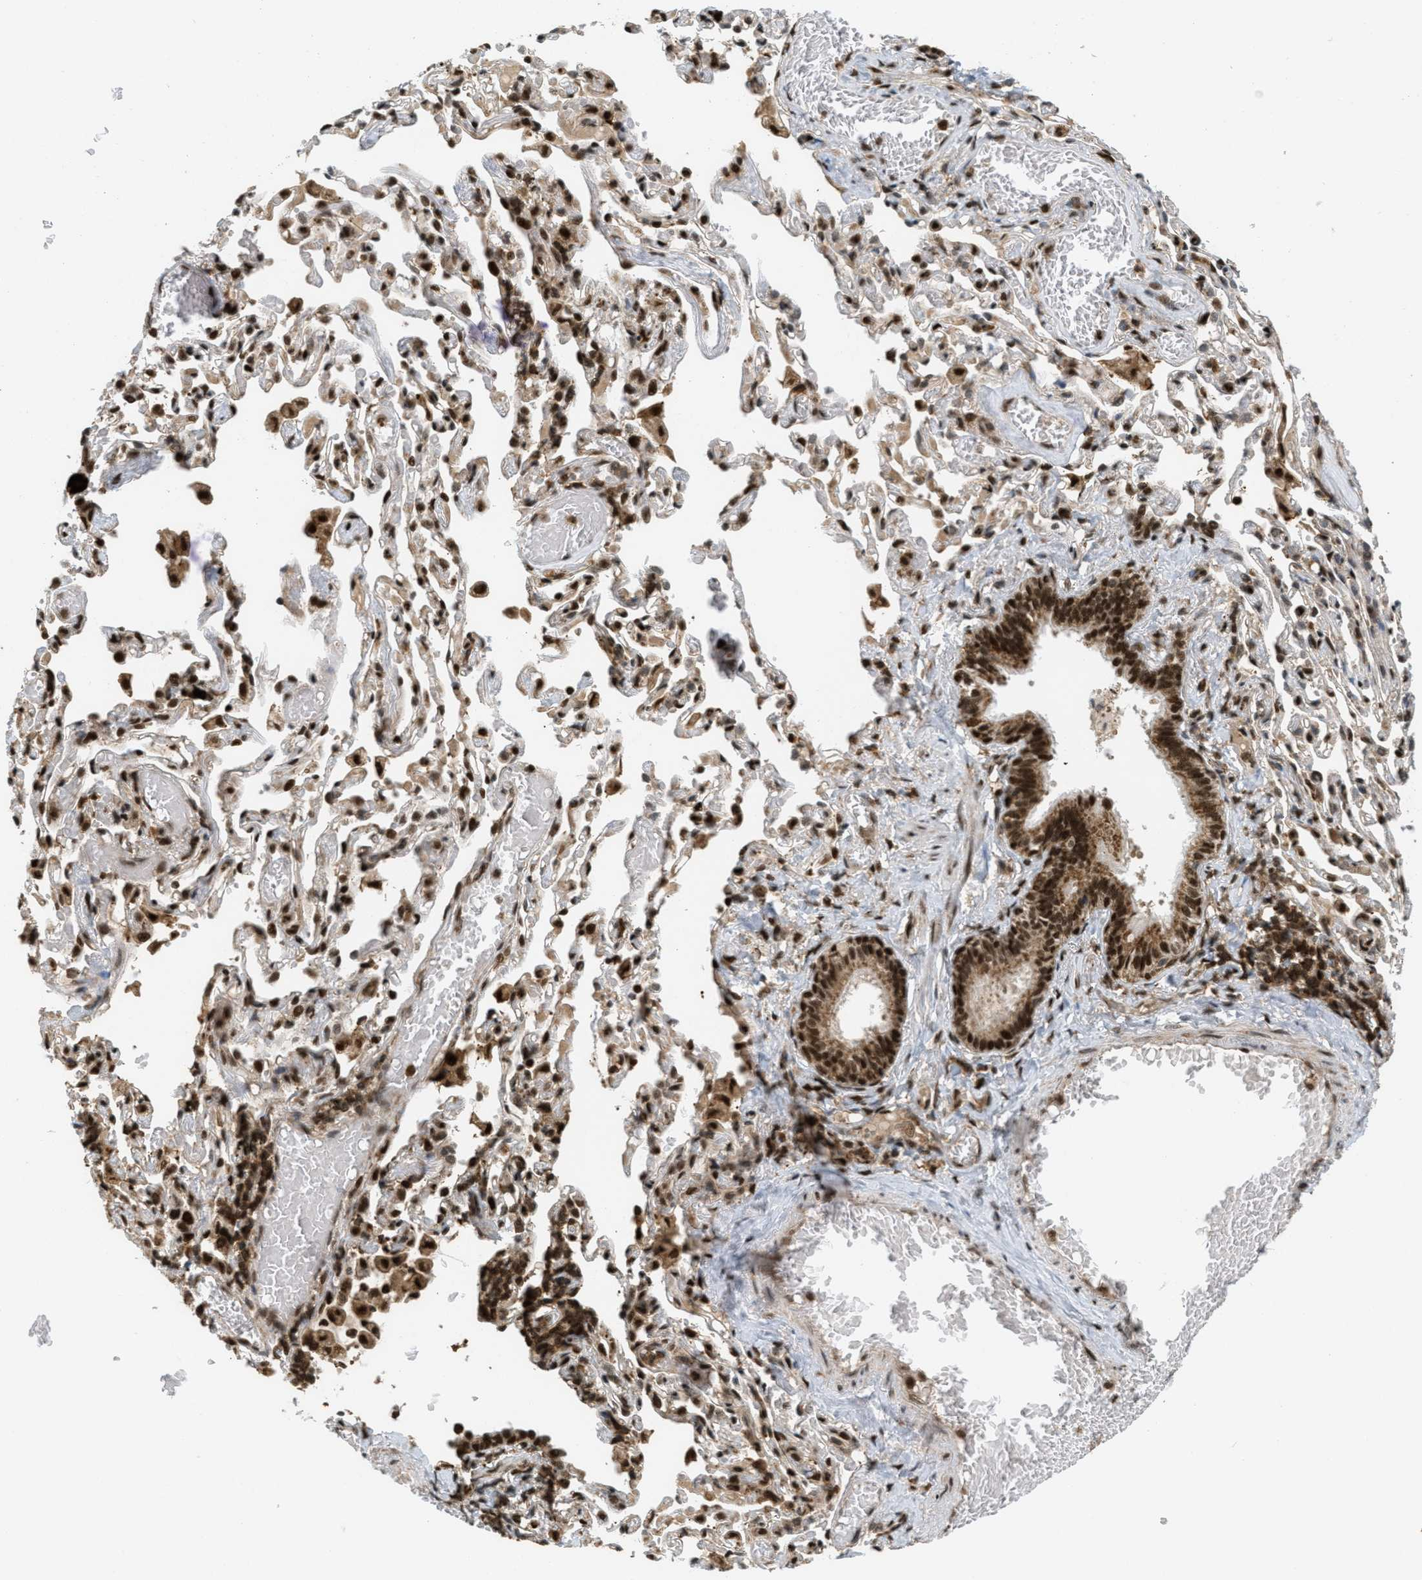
{"staining": {"intensity": "strong", "quantity": ">75%", "location": "cytoplasmic/membranous,nuclear"}, "tissue": "bronchus", "cell_type": "Respiratory epithelial cells", "image_type": "normal", "snomed": [{"axis": "morphology", "description": "Normal tissue, NOS"}, {"axis": "morphology", "description": "Inflammation, NOS"}, {"axis": "topography", "description": "Cartilage tissue"}, {"axis": "topography", "description": "Lung"}], "caption": "IHC of unremarkable human bronchus exhibits high levels of strong cytoplasmic/membranous,nuclear staining in about >75% of respiratory epithelial cells. (brown staining indicates protein expression, while blue staining denotes nuclei).", "gene": "TLK1", "patient": {"sex": "male", "age": 71}}